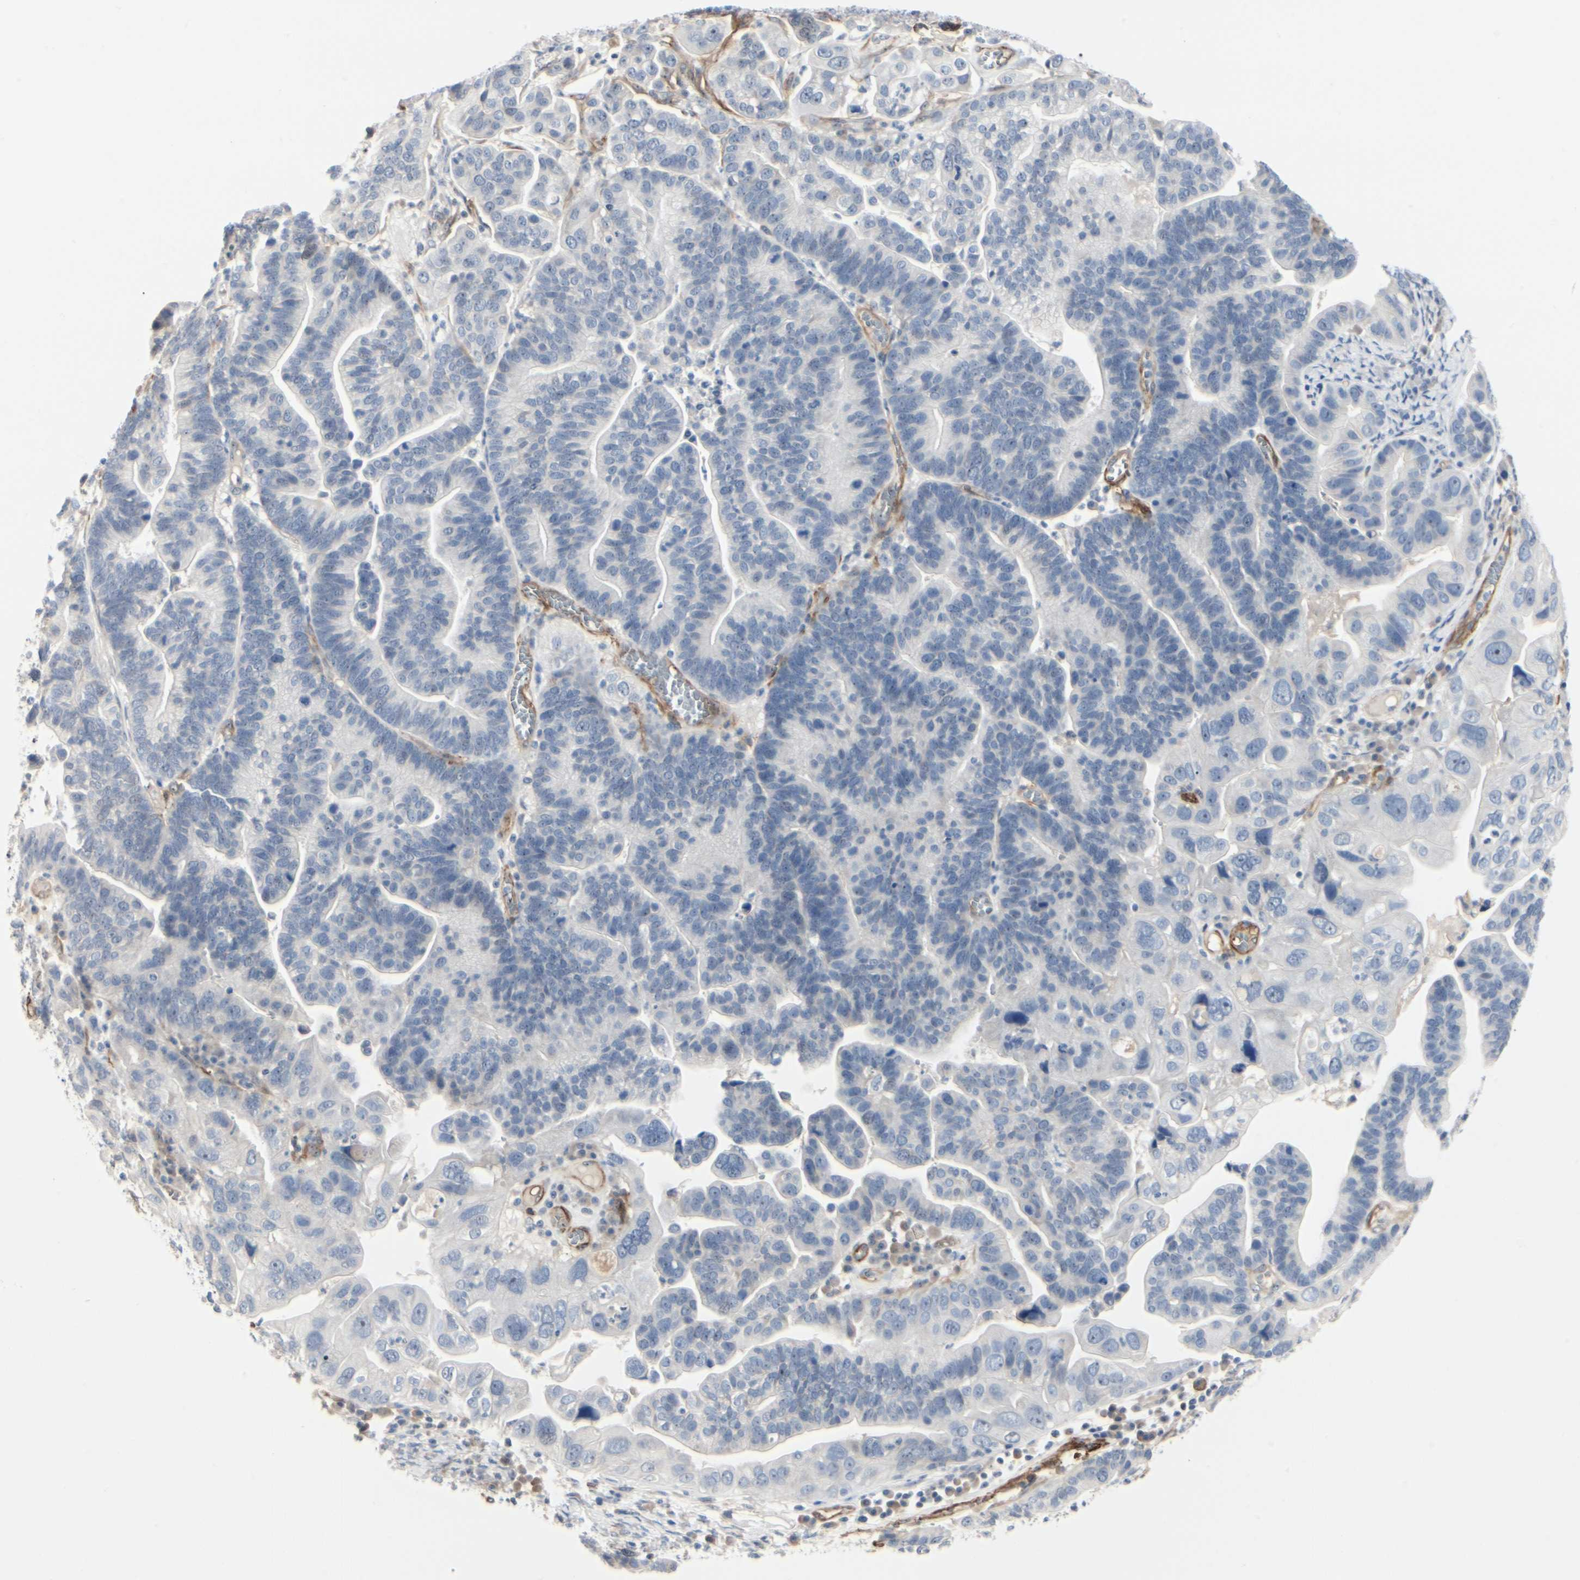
{"staining": {"intensity": "negative", "quantity": "none", "location": "none"}, "tissue": "ovarian cancer", "cell_type": "Tumor cells", "image_type": "cancer", "snomed": [{"axis": "morphology", "description": "Cystadenocarcinoma, serous, NOS"}, {"axis": "topography", "description": "Ovary"}], "caption": "Tumor cells show no significant protein expression in ovarian serous cystadenocarcinoma.", "gene": "GGT5", "patient": {"sex": "female", "age": 56}}